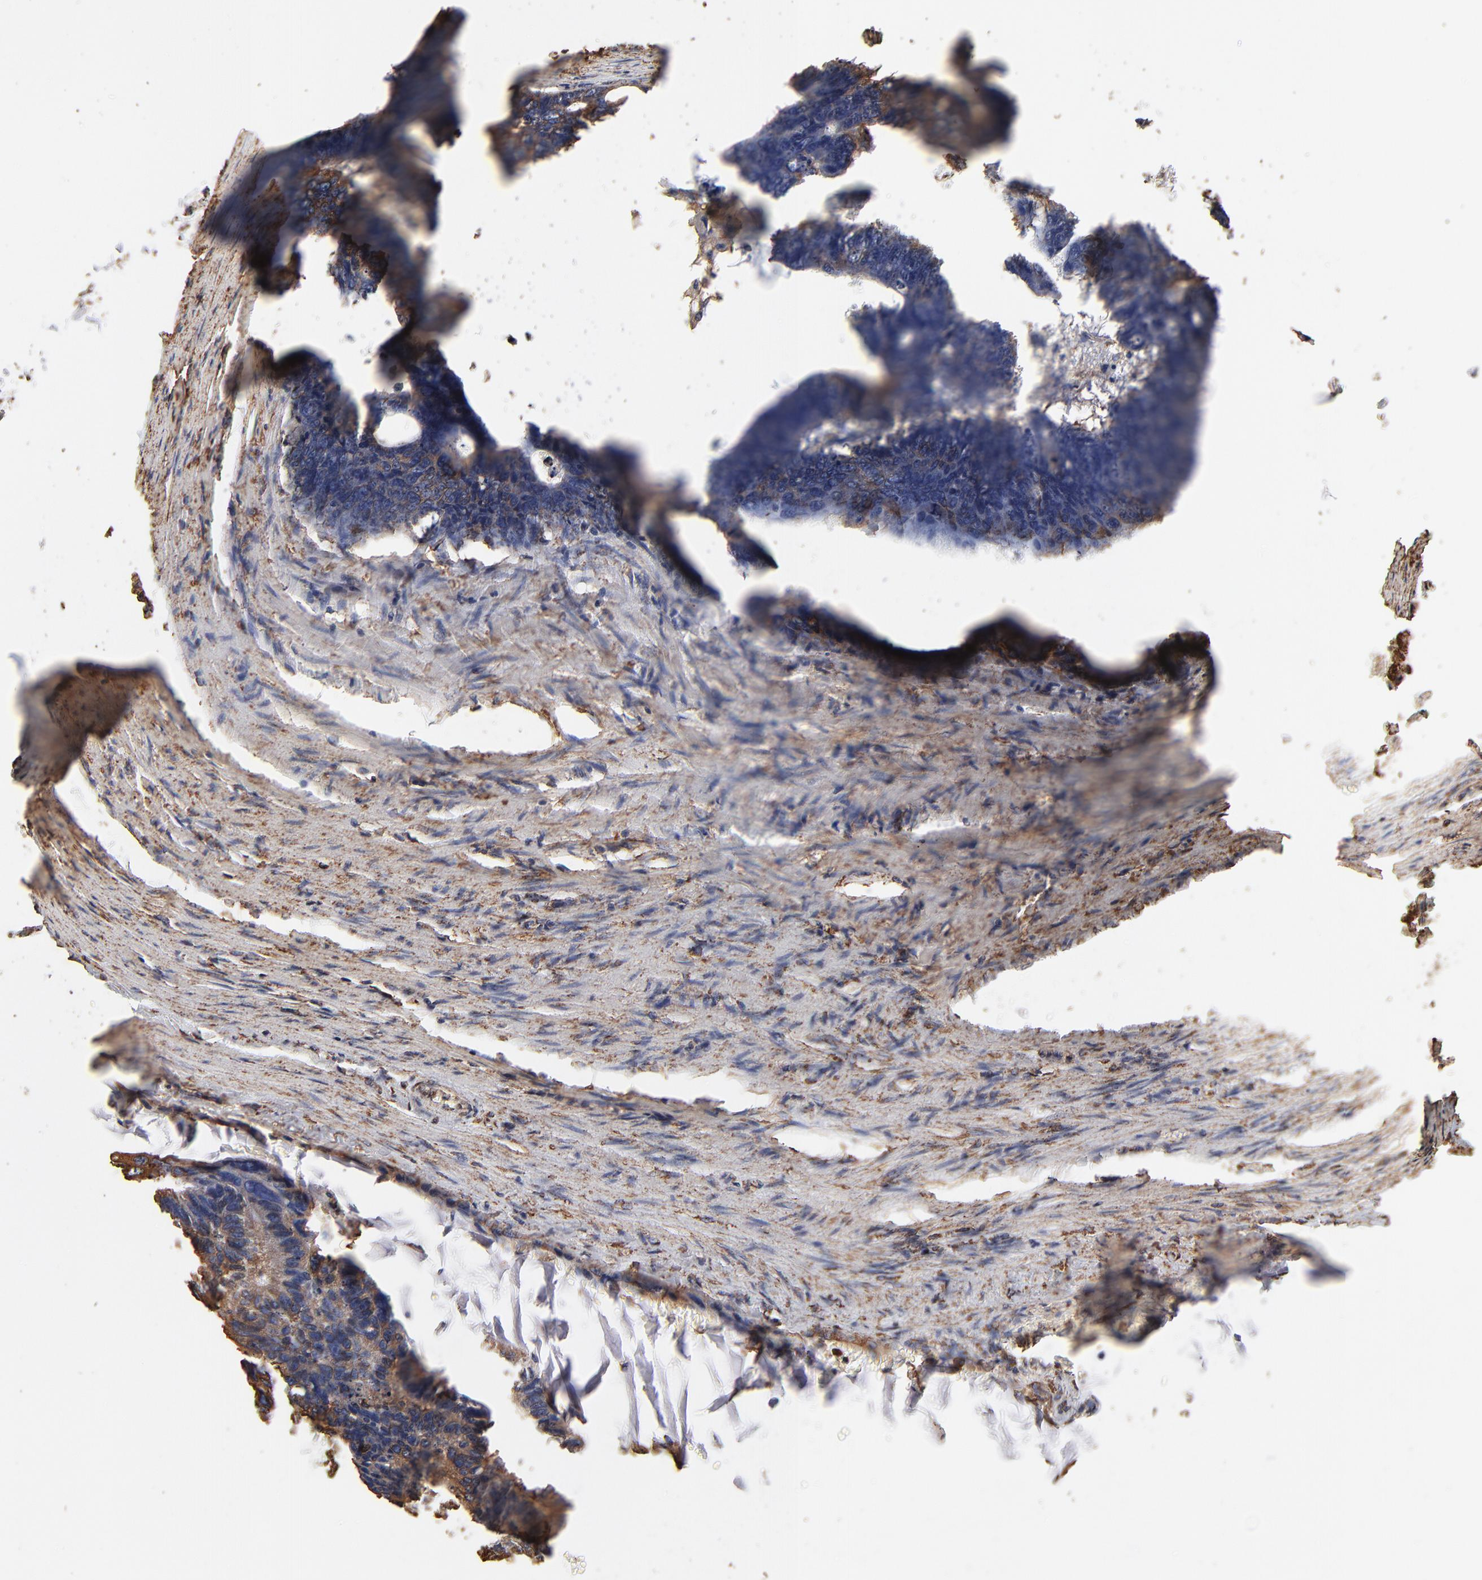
{"staining": {"intensity": "moderate", "quantity": ">75%", "location": "cytoplasmic/membranous"}, "tissue": "colorectal cancer", "cell_type": "Tumor cells", "image_type": "cancer", "snomed": [{"axis": "morphology", "description": "Adenocarcinoma, NOS"}, {"axis": "topography", "description": "Colon"}], "caption": "A brown stain shows moderate cytoplasmic/membranous staining of a protein in human colorectal cancer tumor cells.", "gene": "PDIA3", "patient": {"sex": "female", "age": 55}}